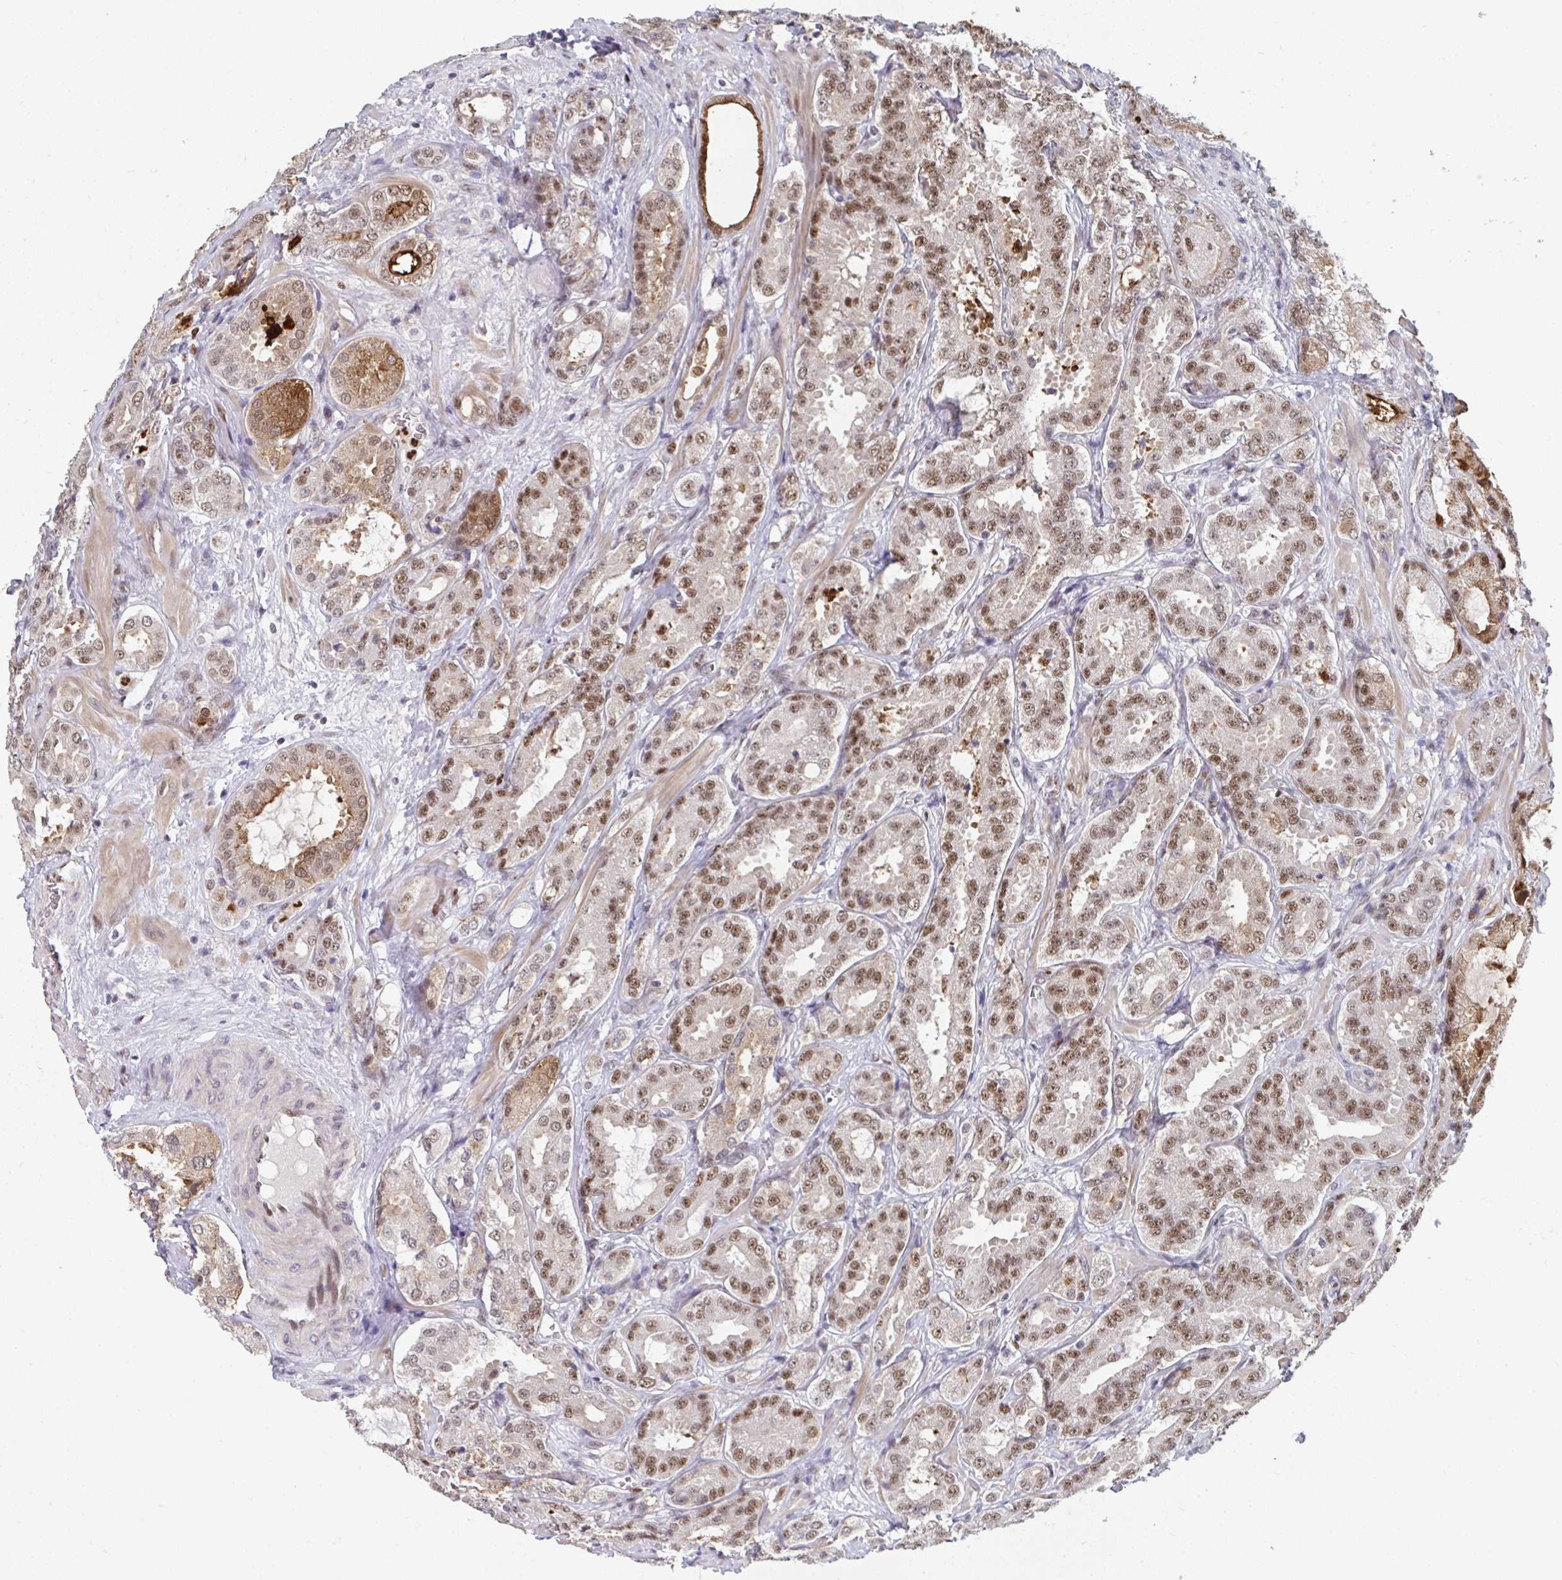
{"staining": {"intensity": "moderate", "quantity": ">75%", "location": "cytoplasmic/membranous,nuclear"}, "tissue": "prostate cancer", "cell_type": "Tumor cells", "image_type": "cancer", "snomed": [{"axis": "morphology", "description": "Adenocarcinoma, High grade"}, {"axis": "topography", "description": "Prostate"}], "caption": "The photomicrograph demonstrates staining of prostate cancer (high-grade adenocarcinoma), revealing moderate cytoplasmic/membranous and nuclear protein positivity (brown color) within tumor cells.", "gene": "JDP2", "patient": {"sex": "male", "age": 64}}